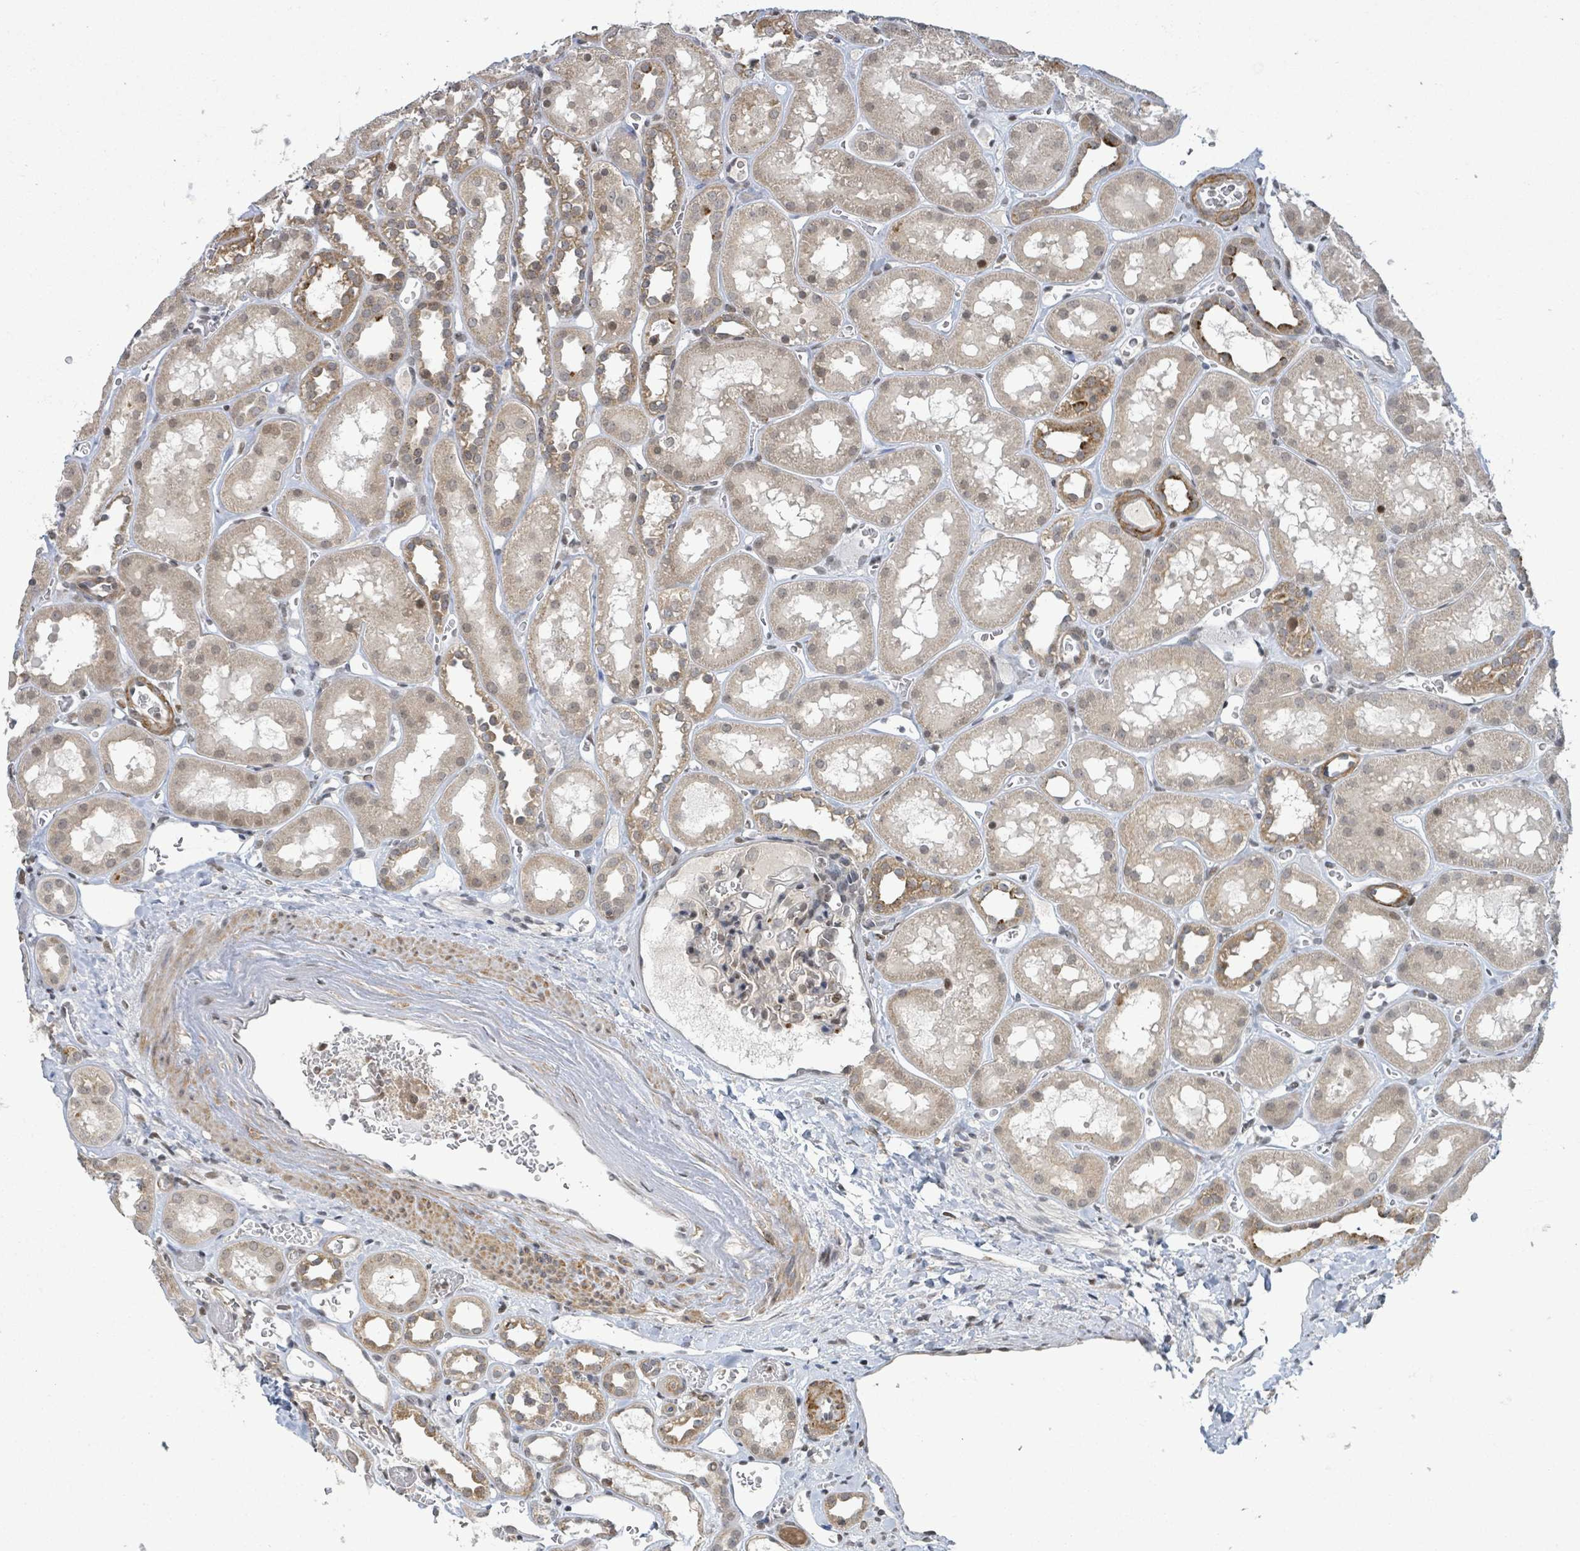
{"staining": {"intensity": "moderate", "quantity": "<25%", "location": "cytoplasmic/membranous"}, "tissue": "kidney", "cell_type": "Cells in glomeruli", "image_type": "normal", "snomed": [{"axis": "morphology", "description": "Normal tissue, NOS"}, {"axis": "topography", "description": "Kidney"}], "caption": "This photomicrograph reveals immunohistochemistry staining of normal human kidney, with low moderate cytoplasmic/membranous positivity in about <25% of cells in glomeruli.", "gene": "SBF2", "patient": {"sex": "female", "age": 41}}